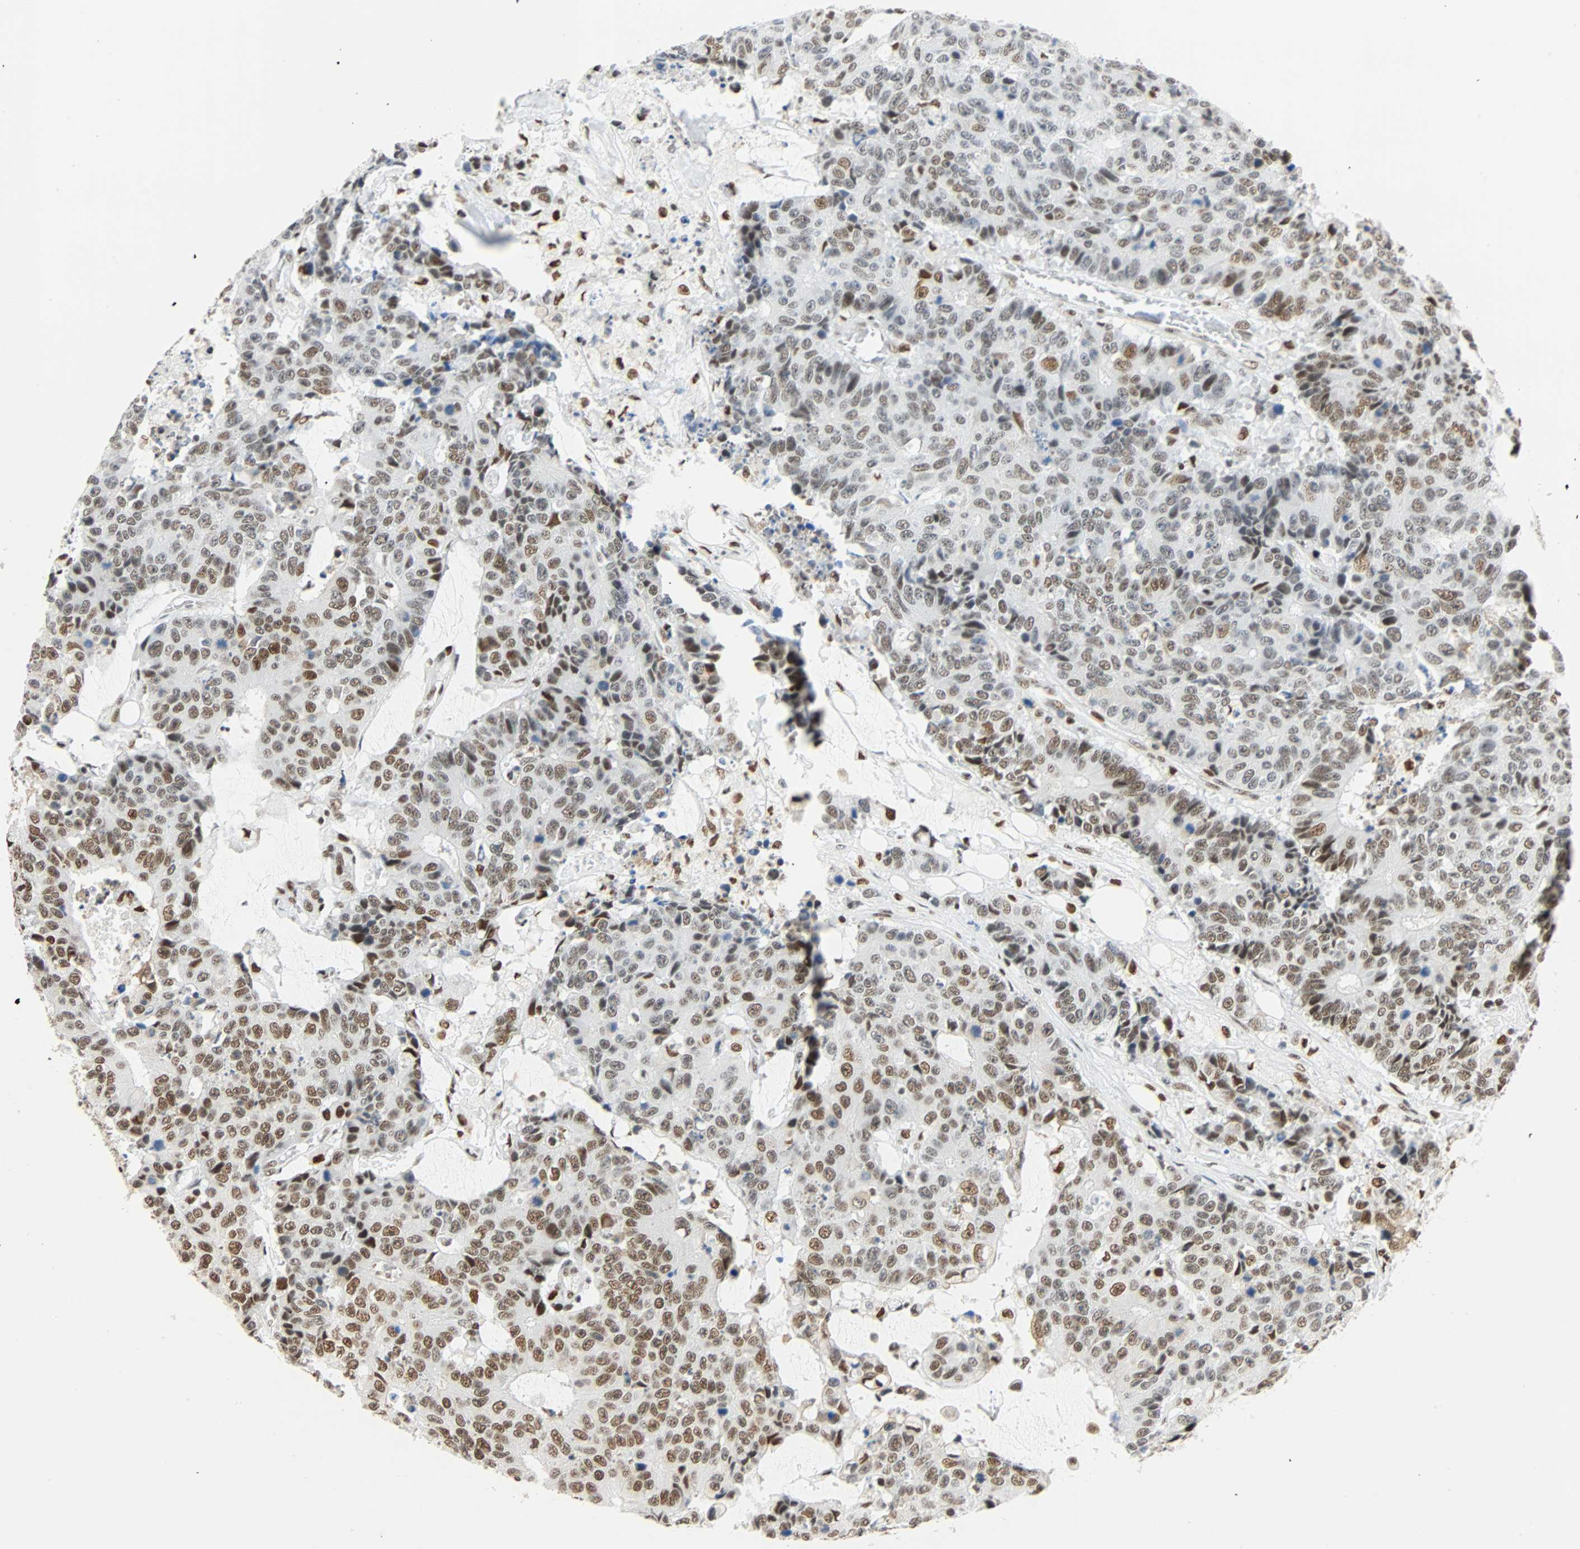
{"staining": {"intensity": "moderate", "quantity": "25%-75%", "location": "nuclear"}, "tissue": "colorectal cancer", "cell_type": "Tumor cells", "image_type": "cancer", "snomed": [{"axis": "morphology", "description": "Adenocarcinoma, NOS"}, {"axis": "topography", "description": "Colon"}], "caption": "Colorectal adenocarcinoma stained with immunohistochemistry (IHC) shows moderate nuclear expression in approximately 25%-75% of tumor cells. (IHC, brightfield microscopy, high magnification).", "gene": "CDK12", "patient": {"sex": "female", "age": 86}}